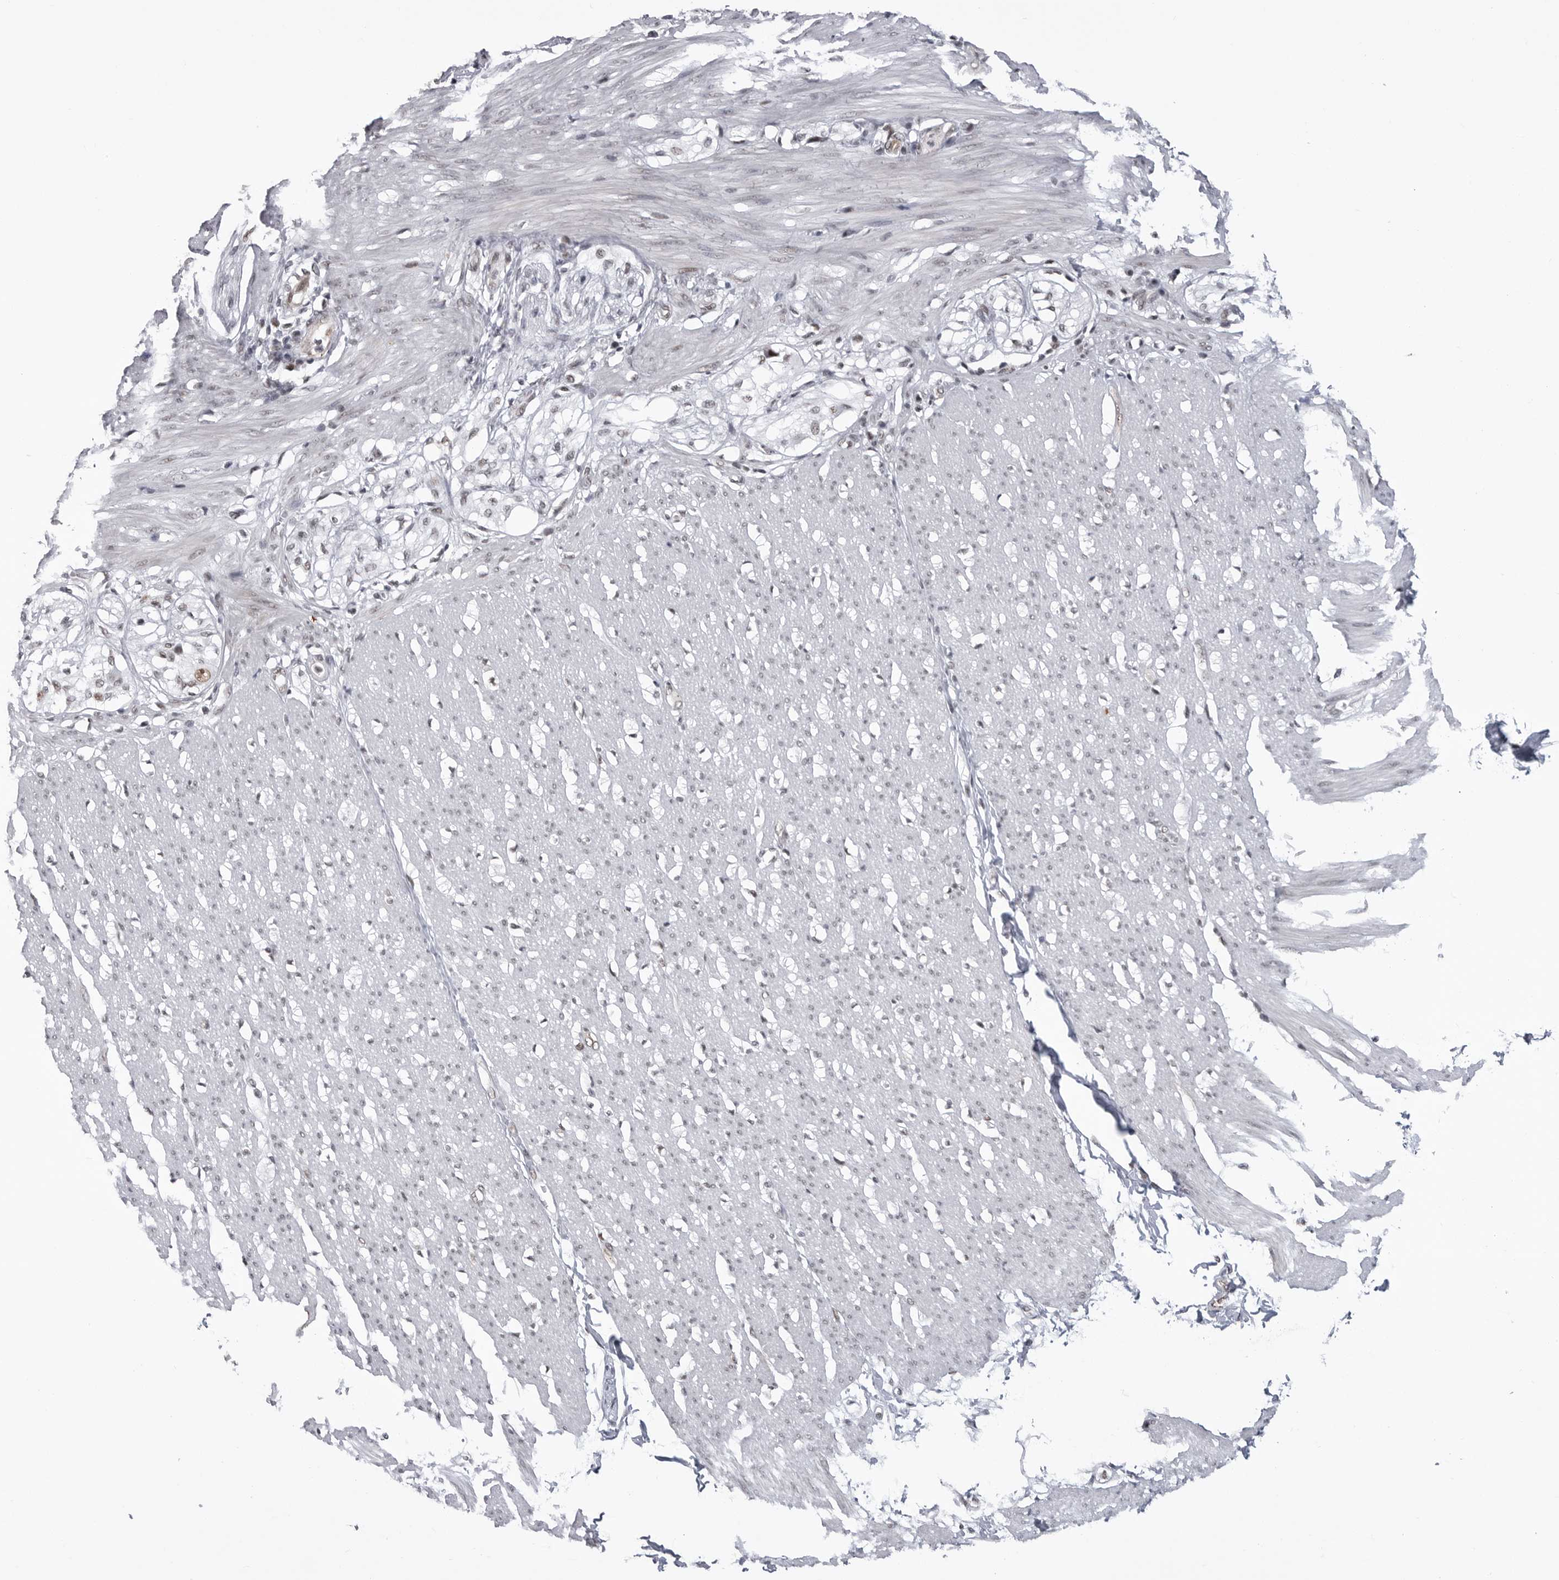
{"staining": {"intensity": "moderate", "quantity": "25%-75%", "location": "nuclear"}, "tissue": "smooth muscle", "cell_type": "Smooth muscle cells", "image_type": "normal", "snomed": [{"axis": "morphology", "description": "Normal tissue, NOS"}, {"axis": "morphology", "description": "Adenocarcinoma, NOS"}, {"axis": "topography", "description": "Colon"}, {"axis": "topography", "description": "Peripheral nerve tissue"}], "caption": "Immunohistochemistry photomicrograph of benign human smooth muscle stained for a protein (brown), which exhibits medium levels of moderate nuclear staining in approximately 25%-75% of smooth muscle cells.", "gene": "RNF26", "patient": {"sex": "male", "age": 14}}